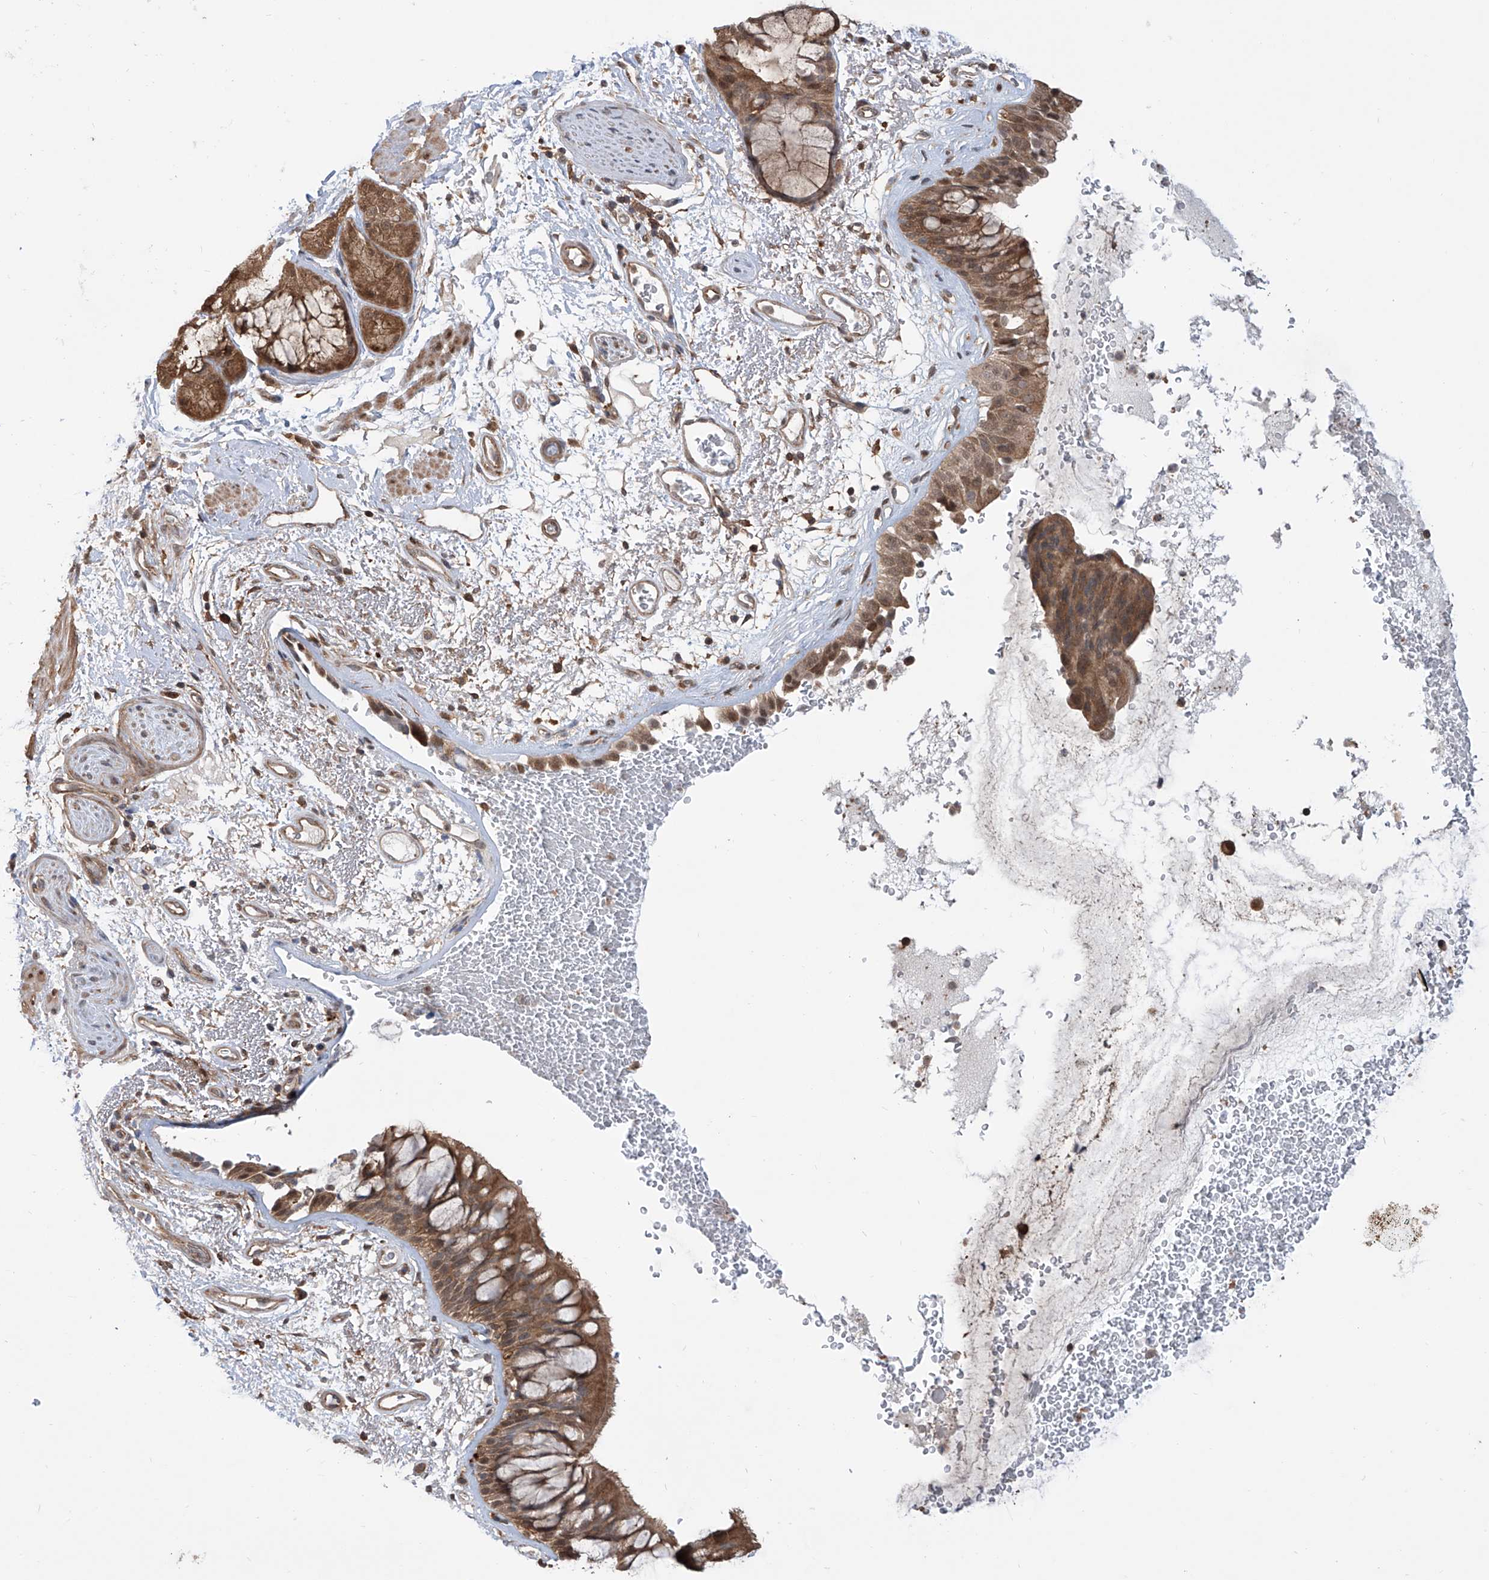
{"staining": {"intensity": "moderate", "quantity": ">75%", "location": "cytoplasmic/membranous,nuclear"}, "tissue": "bronchus", "cell_type": "Respiratory epithelial cells", "image_type": "normal", "snomed": [{"axis": "morphology", "description": "Normal tissue, NOS"}, {"axis": "morphology", "description": "Squamous cell carcinoma, NOS"}, {"axis": "topography", "description": "Lymph node"}, {"axis": "topography", "description": "Bronchus"}, {"axis": "topography", "description": "Lung"}], "caption": "An image of bronchus stained for a protein displays moderate cytoplasmic/membranous,nuclear brown staining in respiratory epithelial cells. Nuclei are stained in blue.", "gene": "HOXC8", "patient": {"sex": "male", "age": 66}}